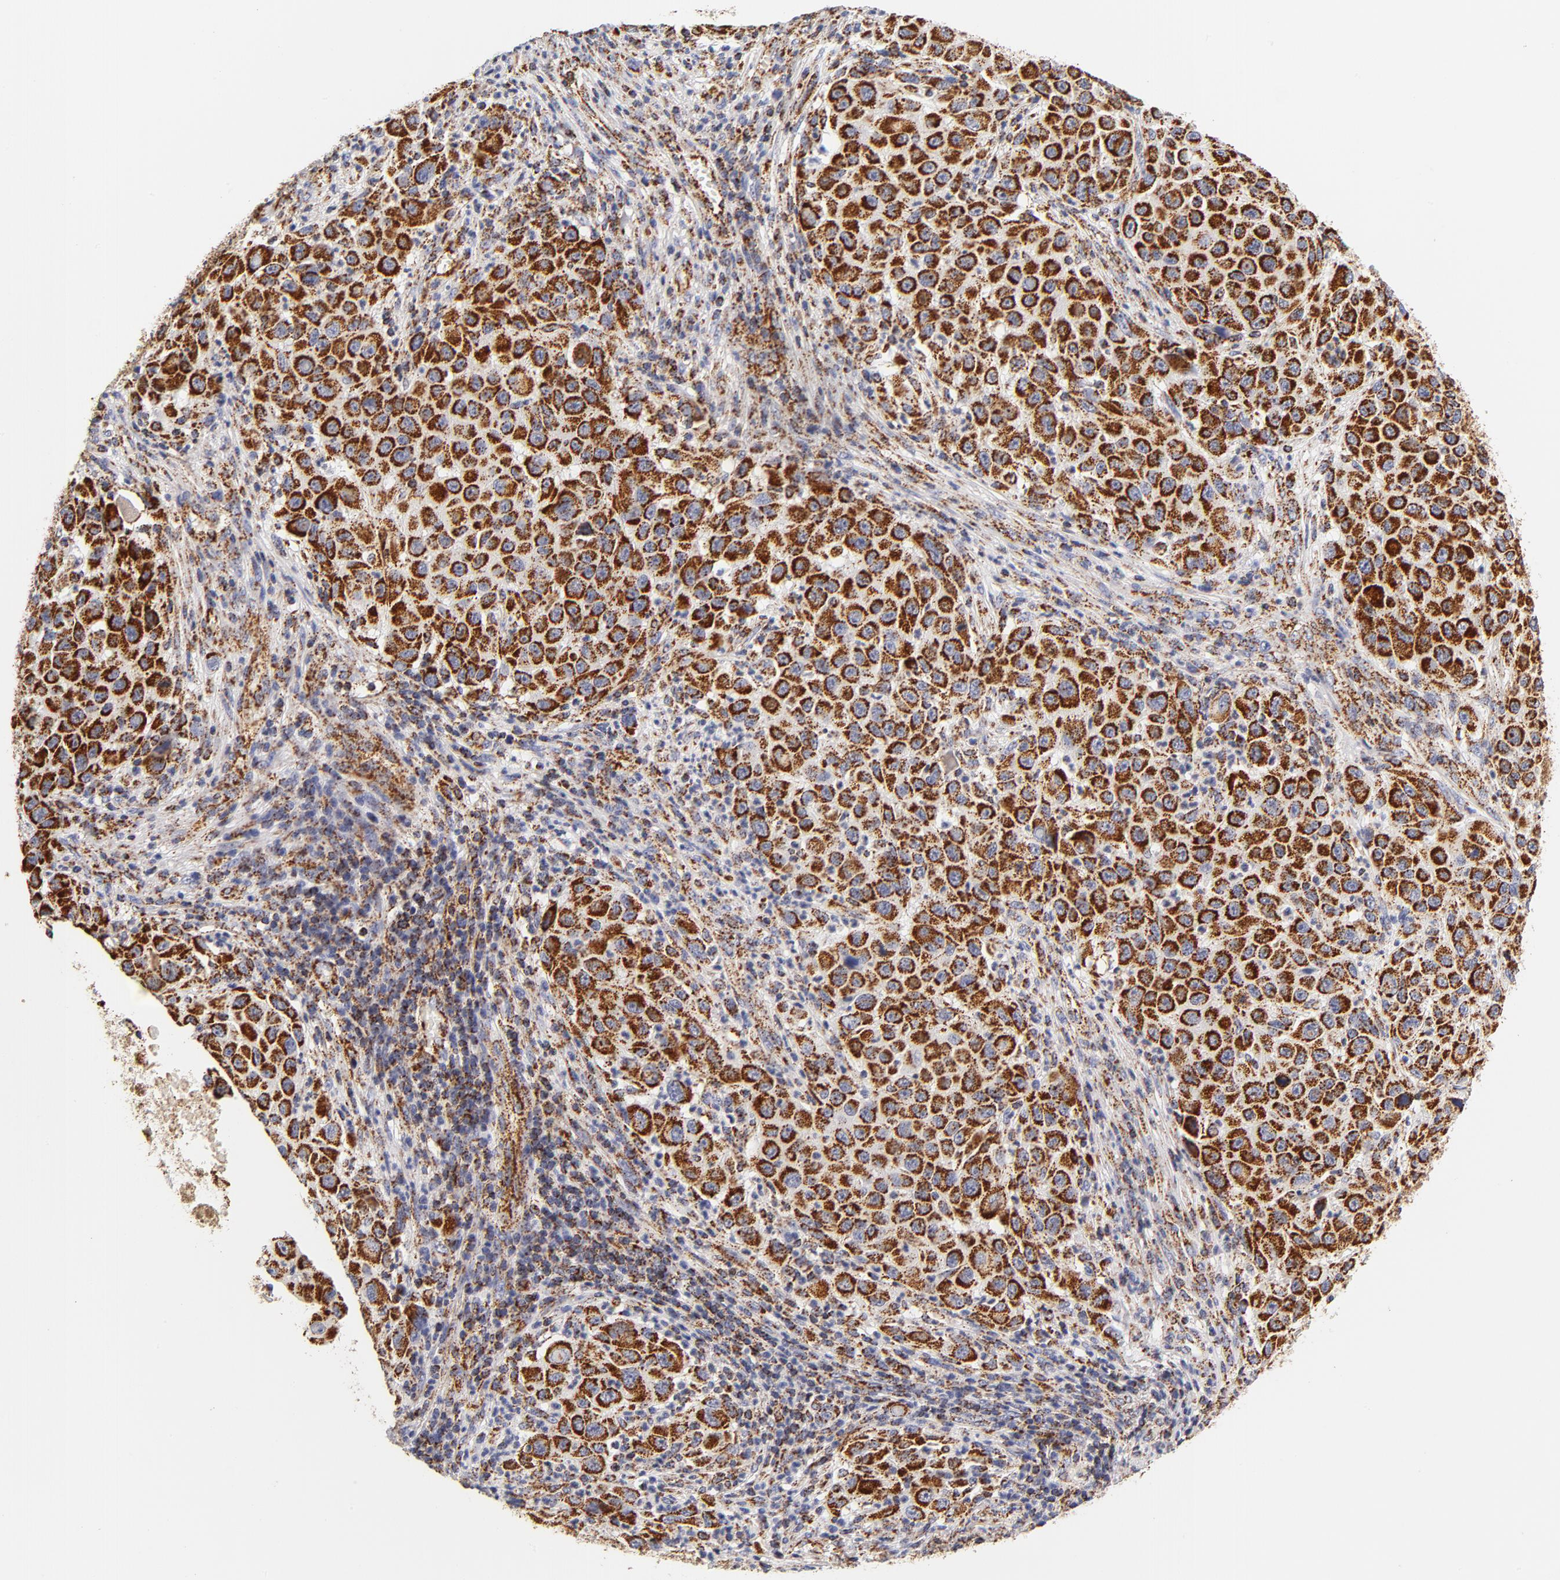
{"staining": {"intensity": "strong", "quantity": ">75%", "location": "cytoplasmic/membranous"}, "tissue": "melanoma", "cell_type": "Tumor cells", "image_type": "cancer", "snomed": [{"axis": "morphology", "description": "Malignant melanoma, Metastatic site"}, {"axis": "topography", "description": "Lymph node"}], "caption": "Immunohistochemical staining of melanoma shows high levels of strong cytoplasmic/membranous positivity in approximately >75% of tumor cells.", "gene": "ECHS1", "patient": {"sex": "male", "age": 61}}